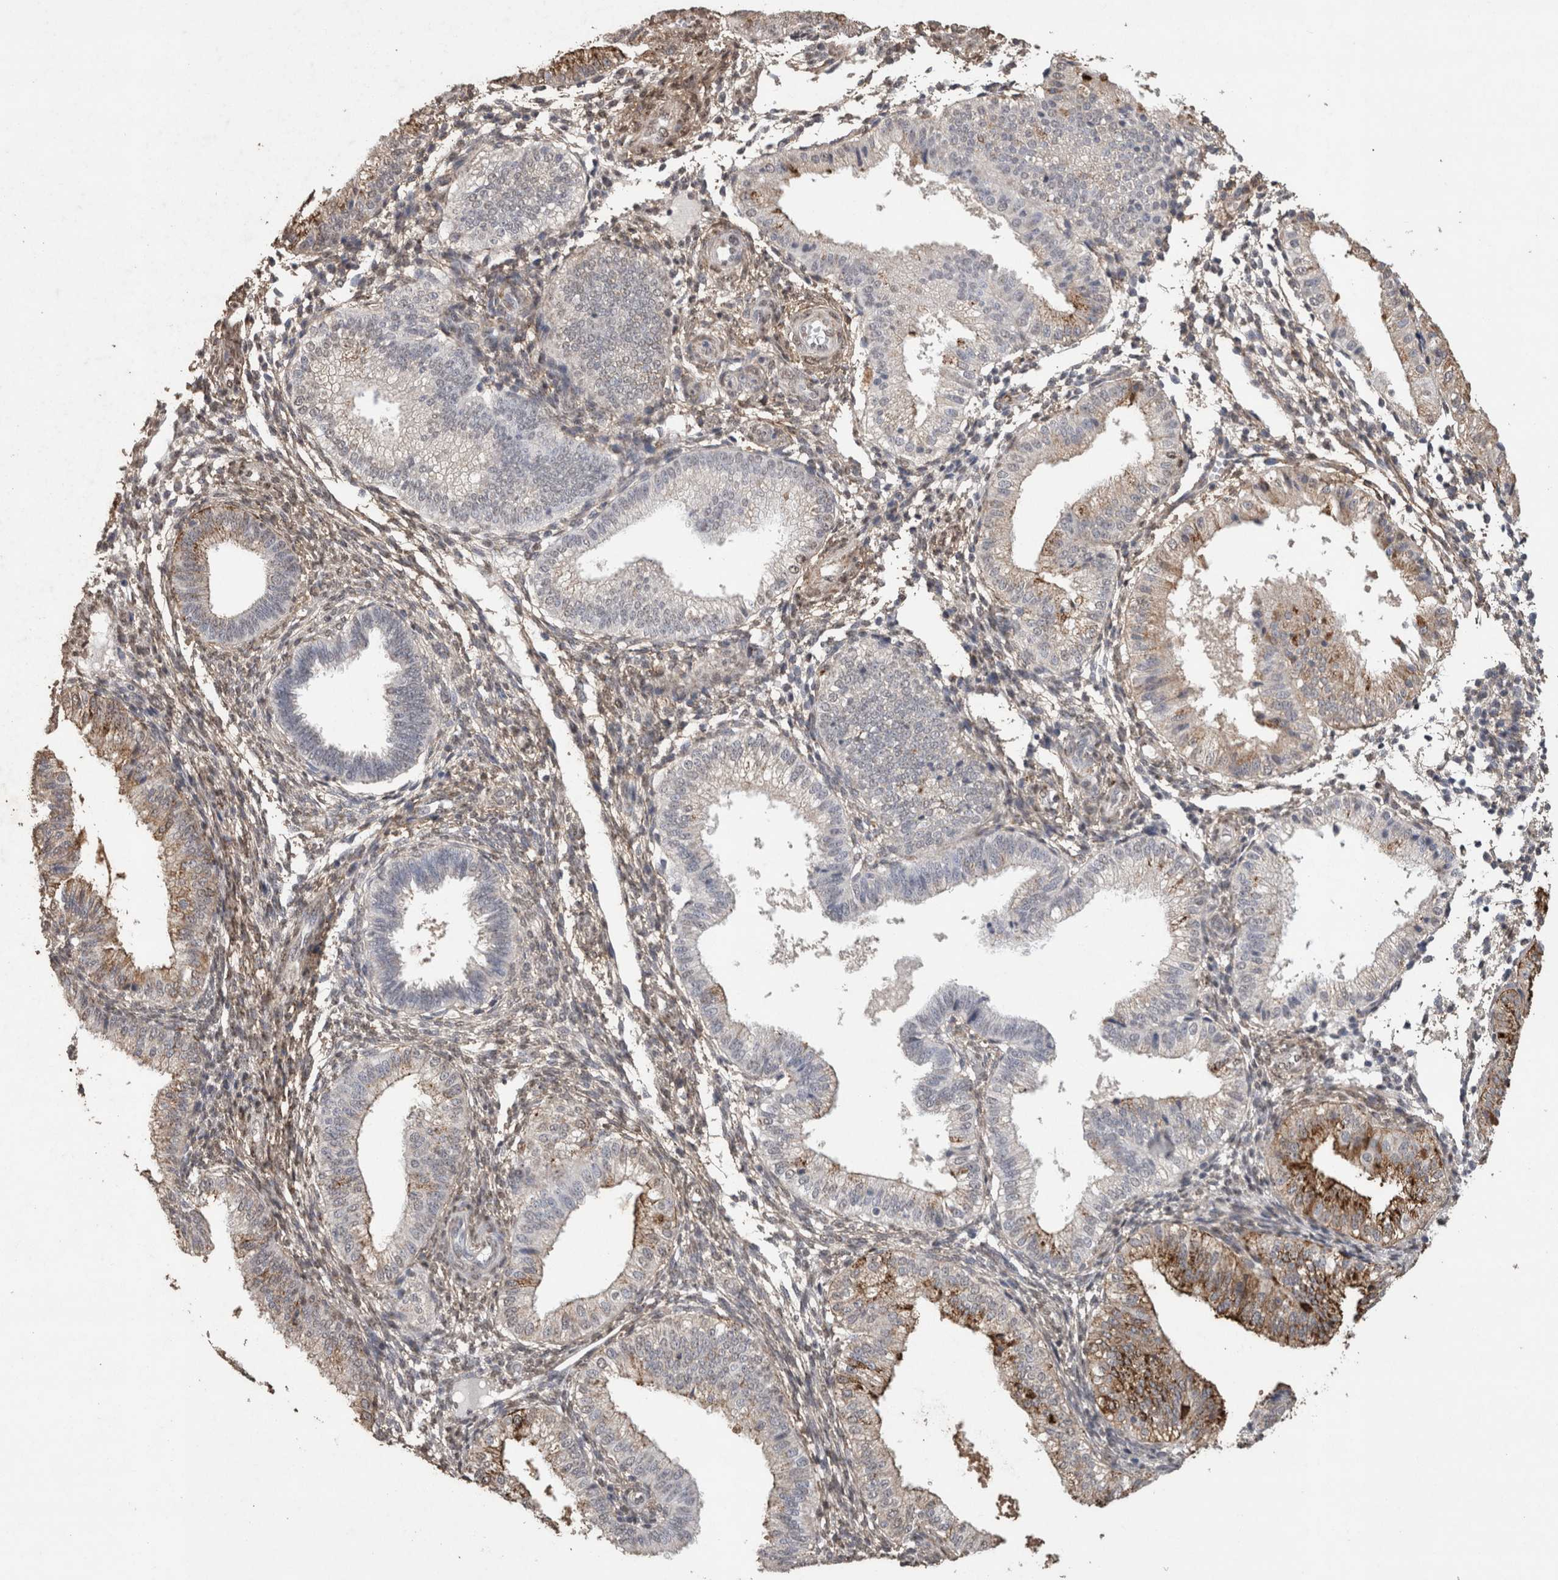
{"staining": {"intensity": "weak", "quantity": "<25%", "location": "cytoplasmic/membranous"}, "tissue": "endometrium", "cell_type": "Cells in endometrial stroma", "image_type": "normal", "snomed": [{"axis": "morphology", "description": "Normal tissue, NOS"}, {"axis": "topography", "description": "Endometrium"}], "caption": "Immunohistochemistry (IHC) image of benign endometrium: endometrium stained with DAB demonstrates no significant protein positivity in cells in endometrial stroma. (Brightfield microscopy of DAB (3,3'-diaminobenzidine) immunohistochemistry at high magnification).", "gene": "C1QTNF5", "patient": {"sex": "female", "age": 39}}